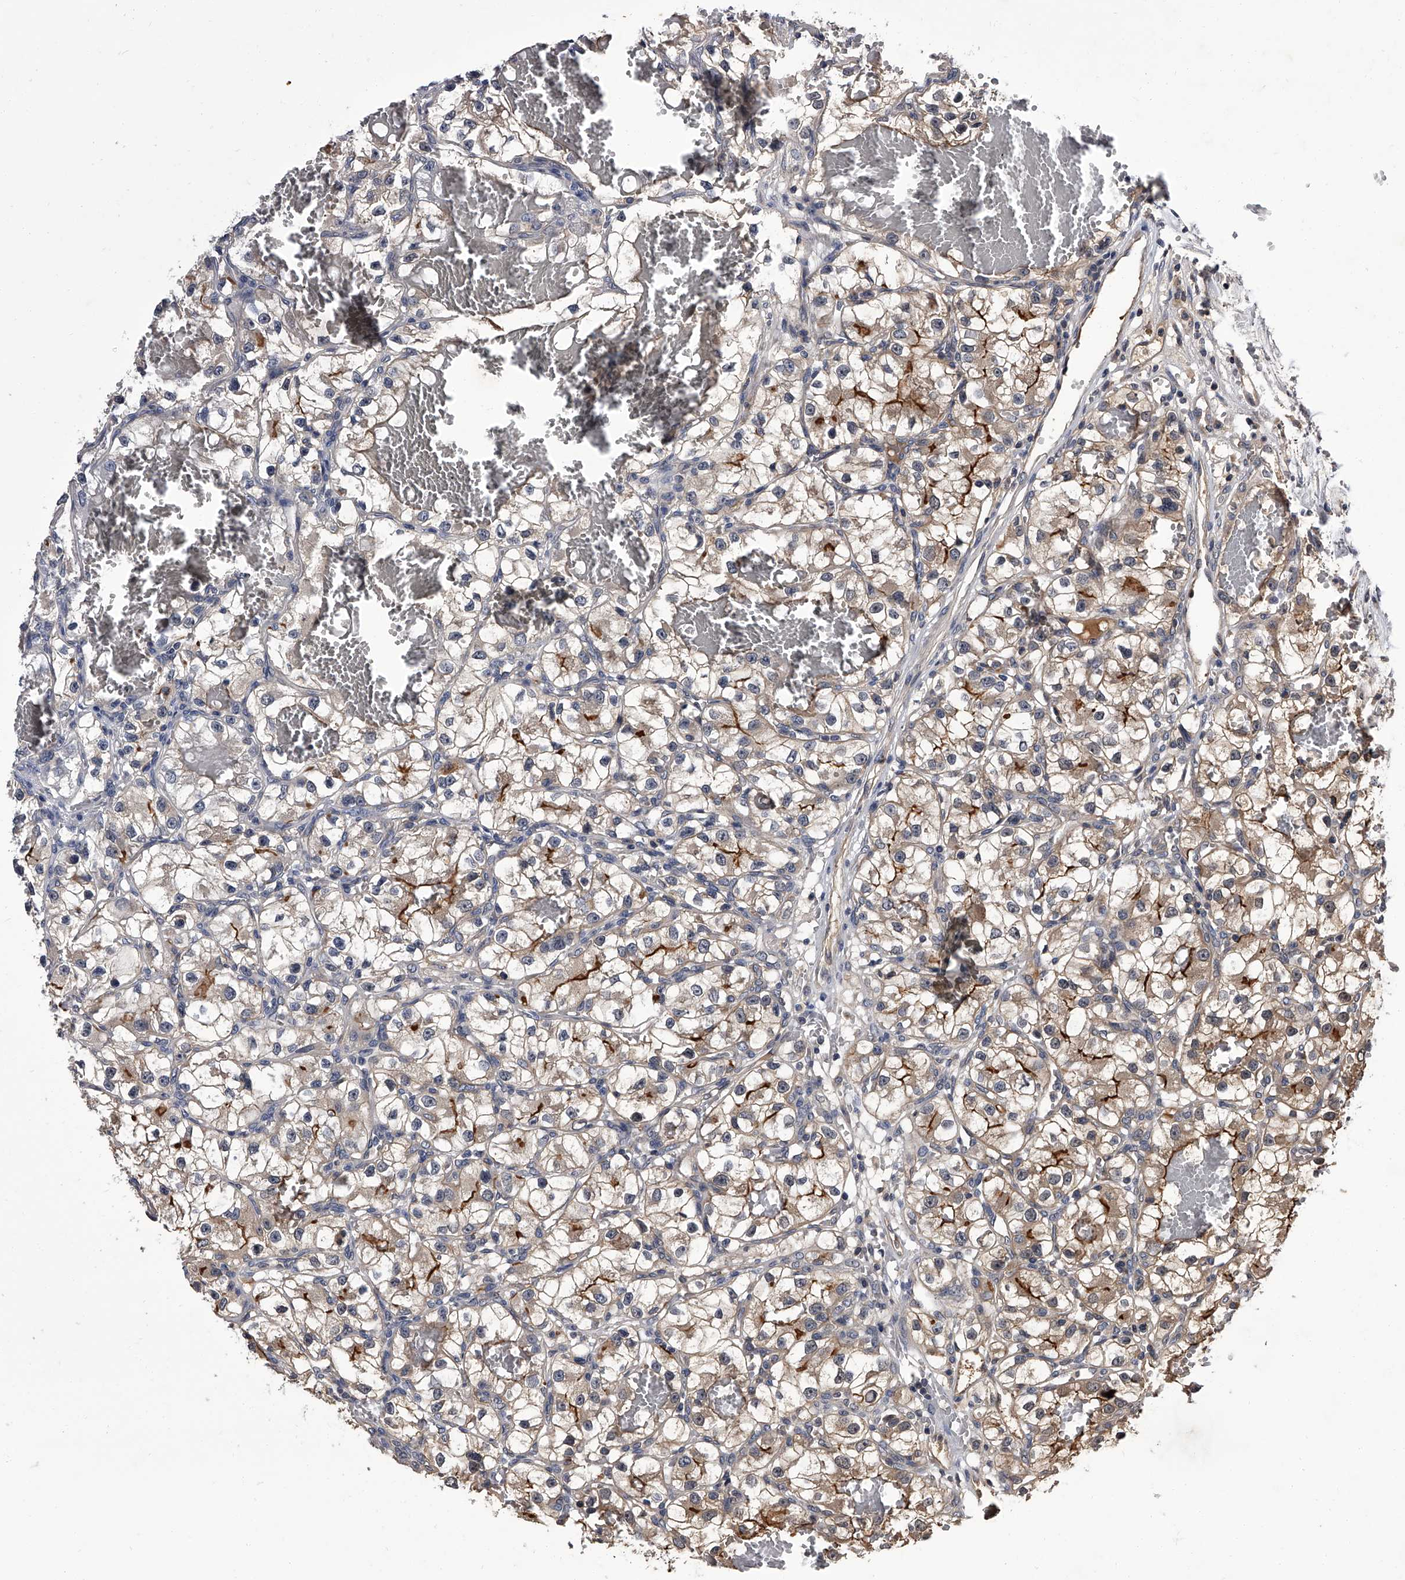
{"staining": {"intensity": "moderate", "quantity": "25%-75%", "location": "cytoplasmic/membranous"}, "tissue": "renal cancer", "cell_type": "Tumor cells", "image_type": "cancer", "snomed": [{"axis": "morphology", "description": "Adenocarcinoma, NOS"}, {"axis": "topography", "description": "Kidney"}], "caption": "Immunohistochemistry (IHC) (DAB) staining of human renal cancer shows moderate cytoplasmic/membranous protein positivity in approximately 25%-75% of tumor cells. (Stains: DAB in brown, nuclei in blue, Microscopy: brightfield microscopy at high magnification).", "gene": "SLC18B1", "patient": {"sex": "female", "age": 57}}